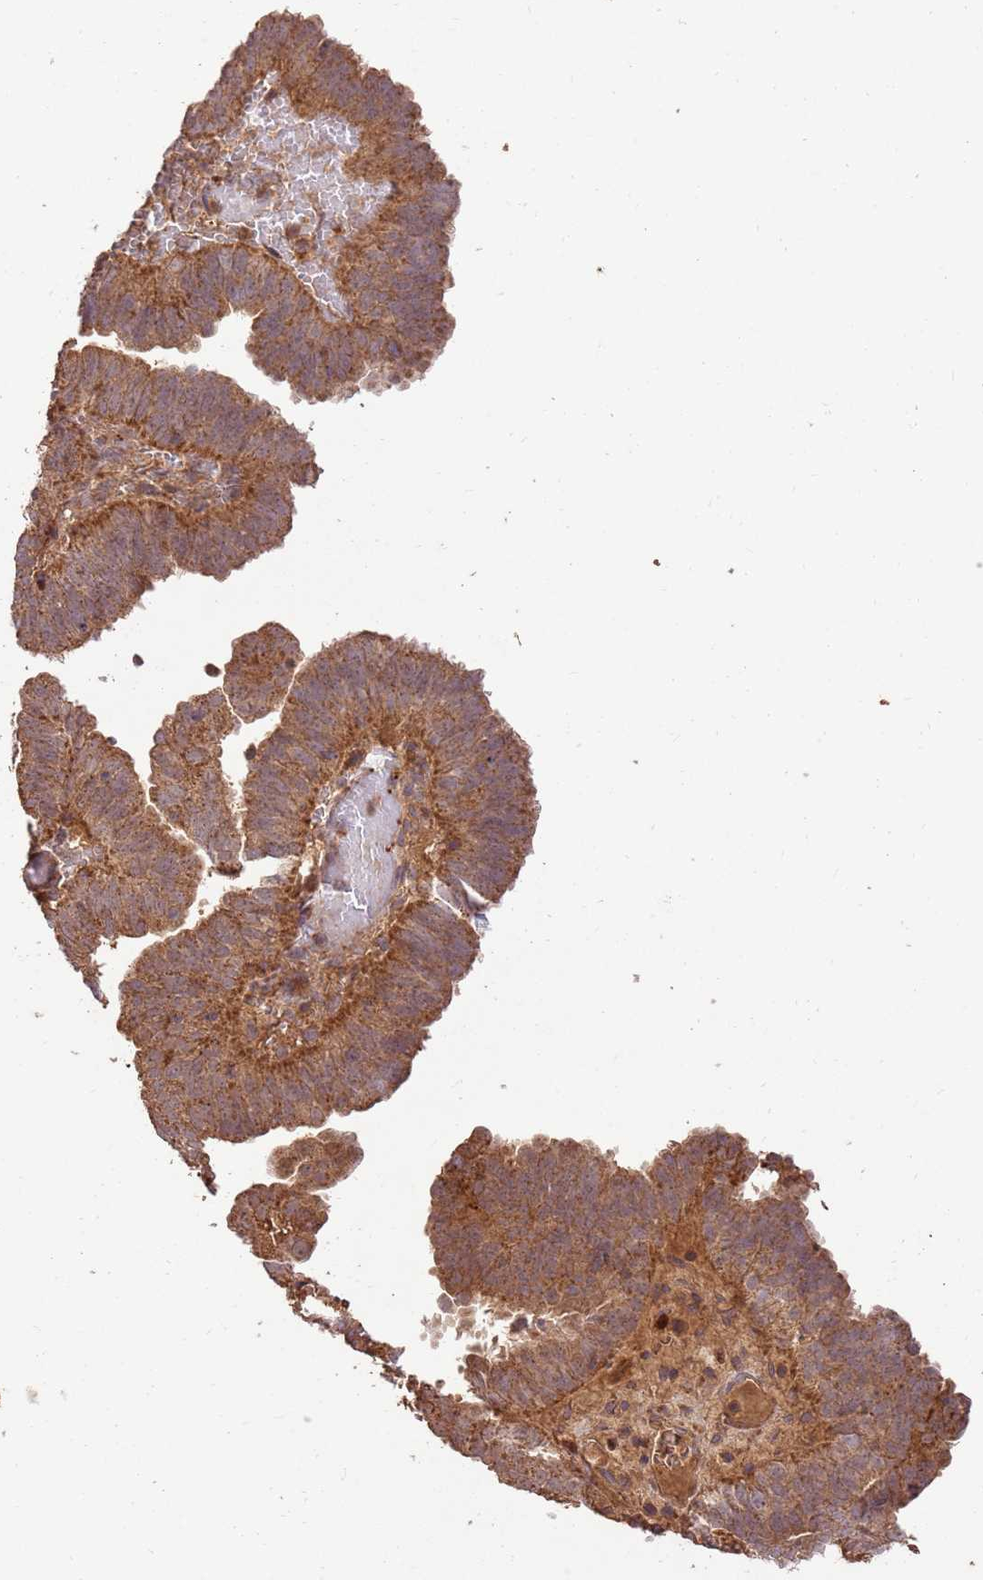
{"staining": {"intensity": "moderate", "quantity": ">75%", "location": "cytoplasmic/membranous"}, "tissue": "endometrial cancer", "cell_type": "Tumor cells", "image_type": "cancer", "snomed": [{"axis": "morphology", "description": "Adenocarcinoma, NOS"}, {"axis": "topography", "description": "Uterus"}], "caption": "This photomicrograph demonstrates endometrial cancer stained with immunohistochemistry to label a protein in brown. The cytoplasmic/membranous of tumor cells show moderate positivity for the protein. Nuclei are counter-stained blue.", "gene": "LRRC28", "patient": {"sex": "female", "age": 77}}